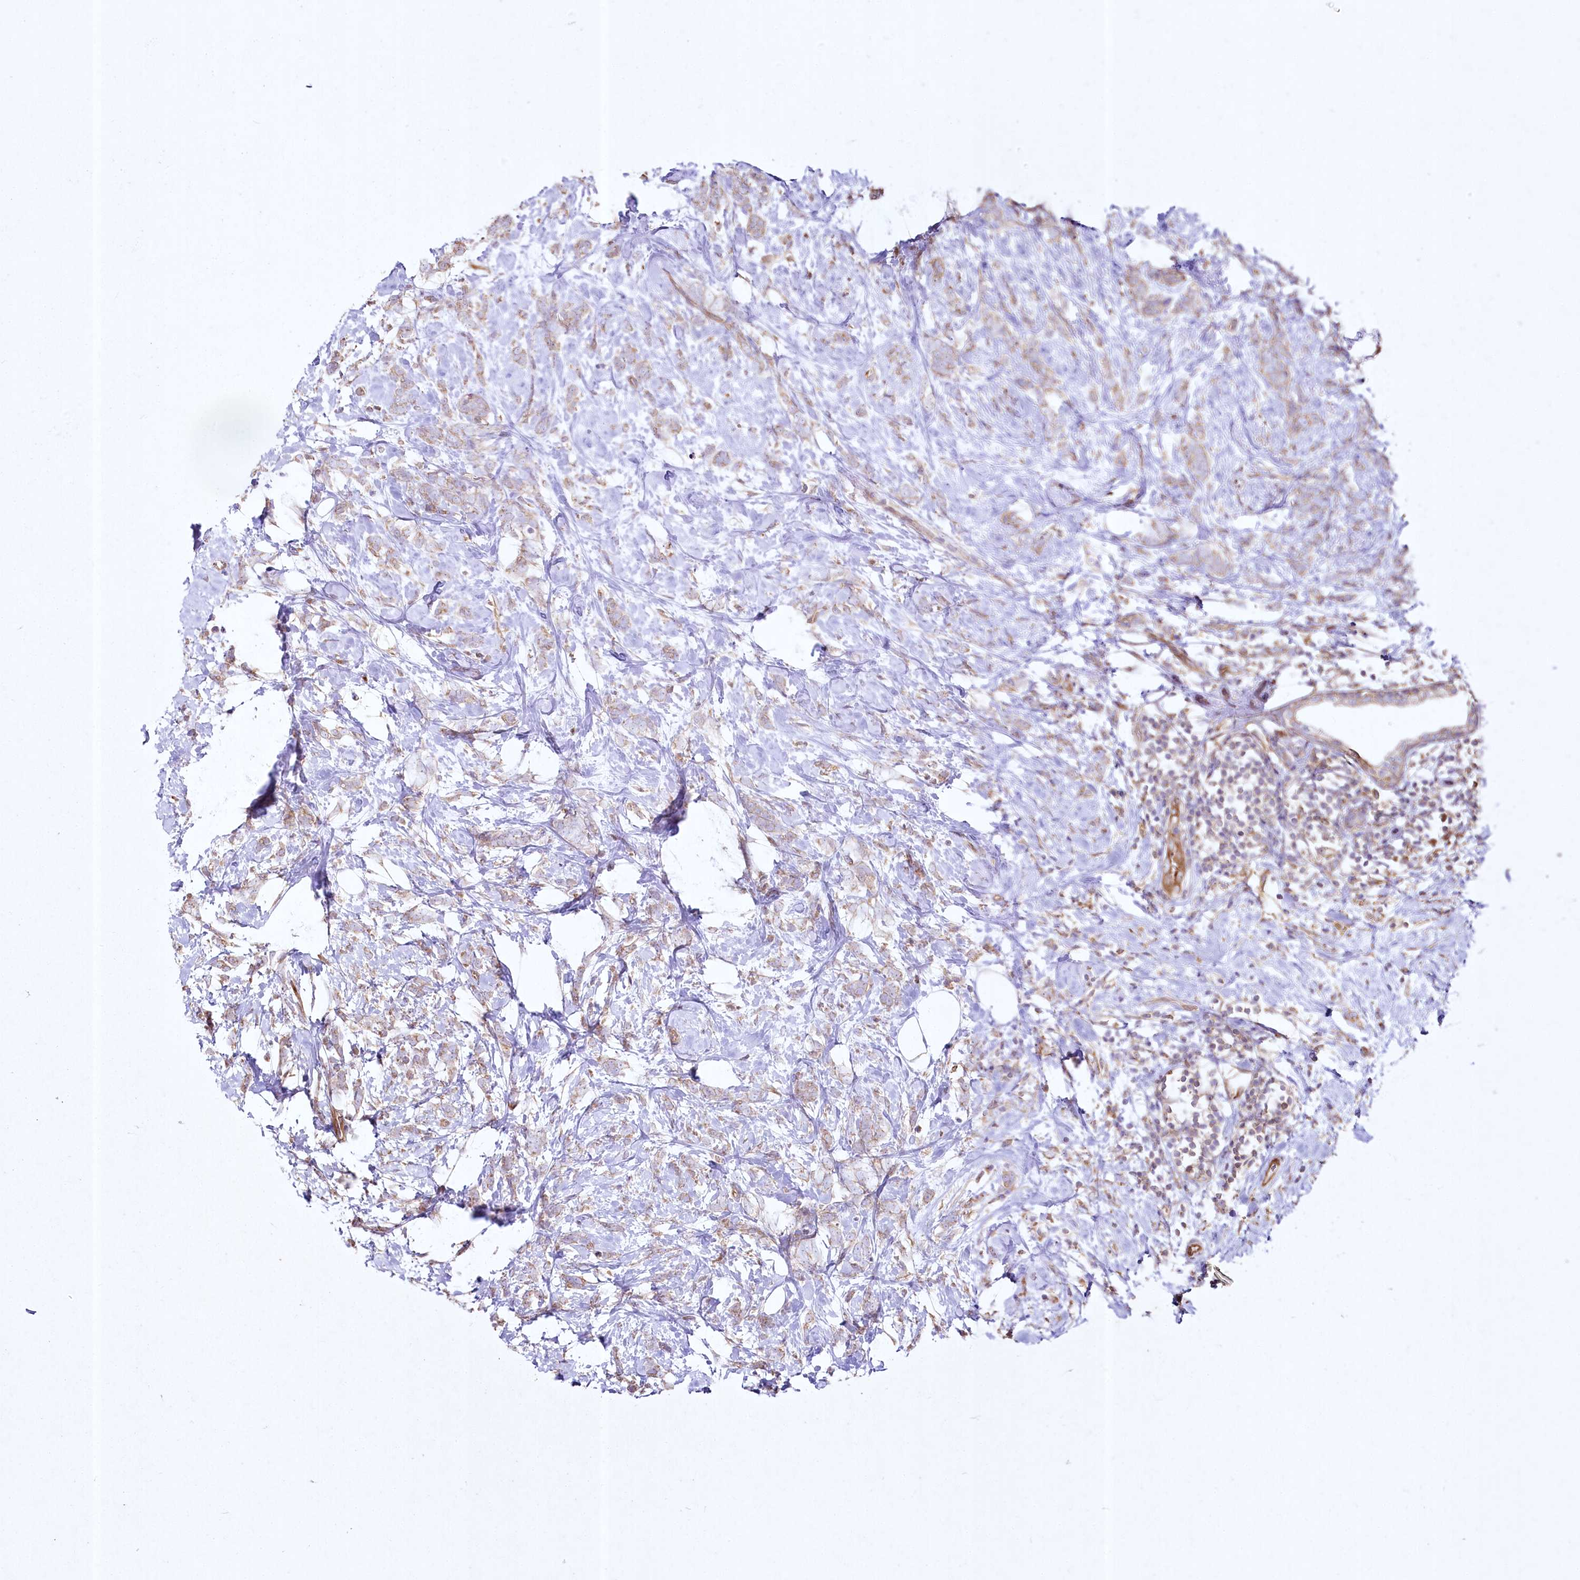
{"staining": {"intensity": "weak", "quantity": ">75%", "location": "cytoplasmic/membranous"}, "tissue": "breast cancer", "cell_type": "Tumor cells", "image_type": "cancer", "snomed": [{"axis": "morphology", "description": "Lobular carcinoma"}, {"axis": "topography", "description": "Breast"}], "caption": "This image displays breast cancer stained with immunohistochemistry (IHC) to label a protein in brown. The cytoplasmic/membranous of tumor cells show weak positivity for the protein. Nuclei are counter-stained blue.", "gene": "SH3TC1", "patient": {"sex": "female", "age": 58}}